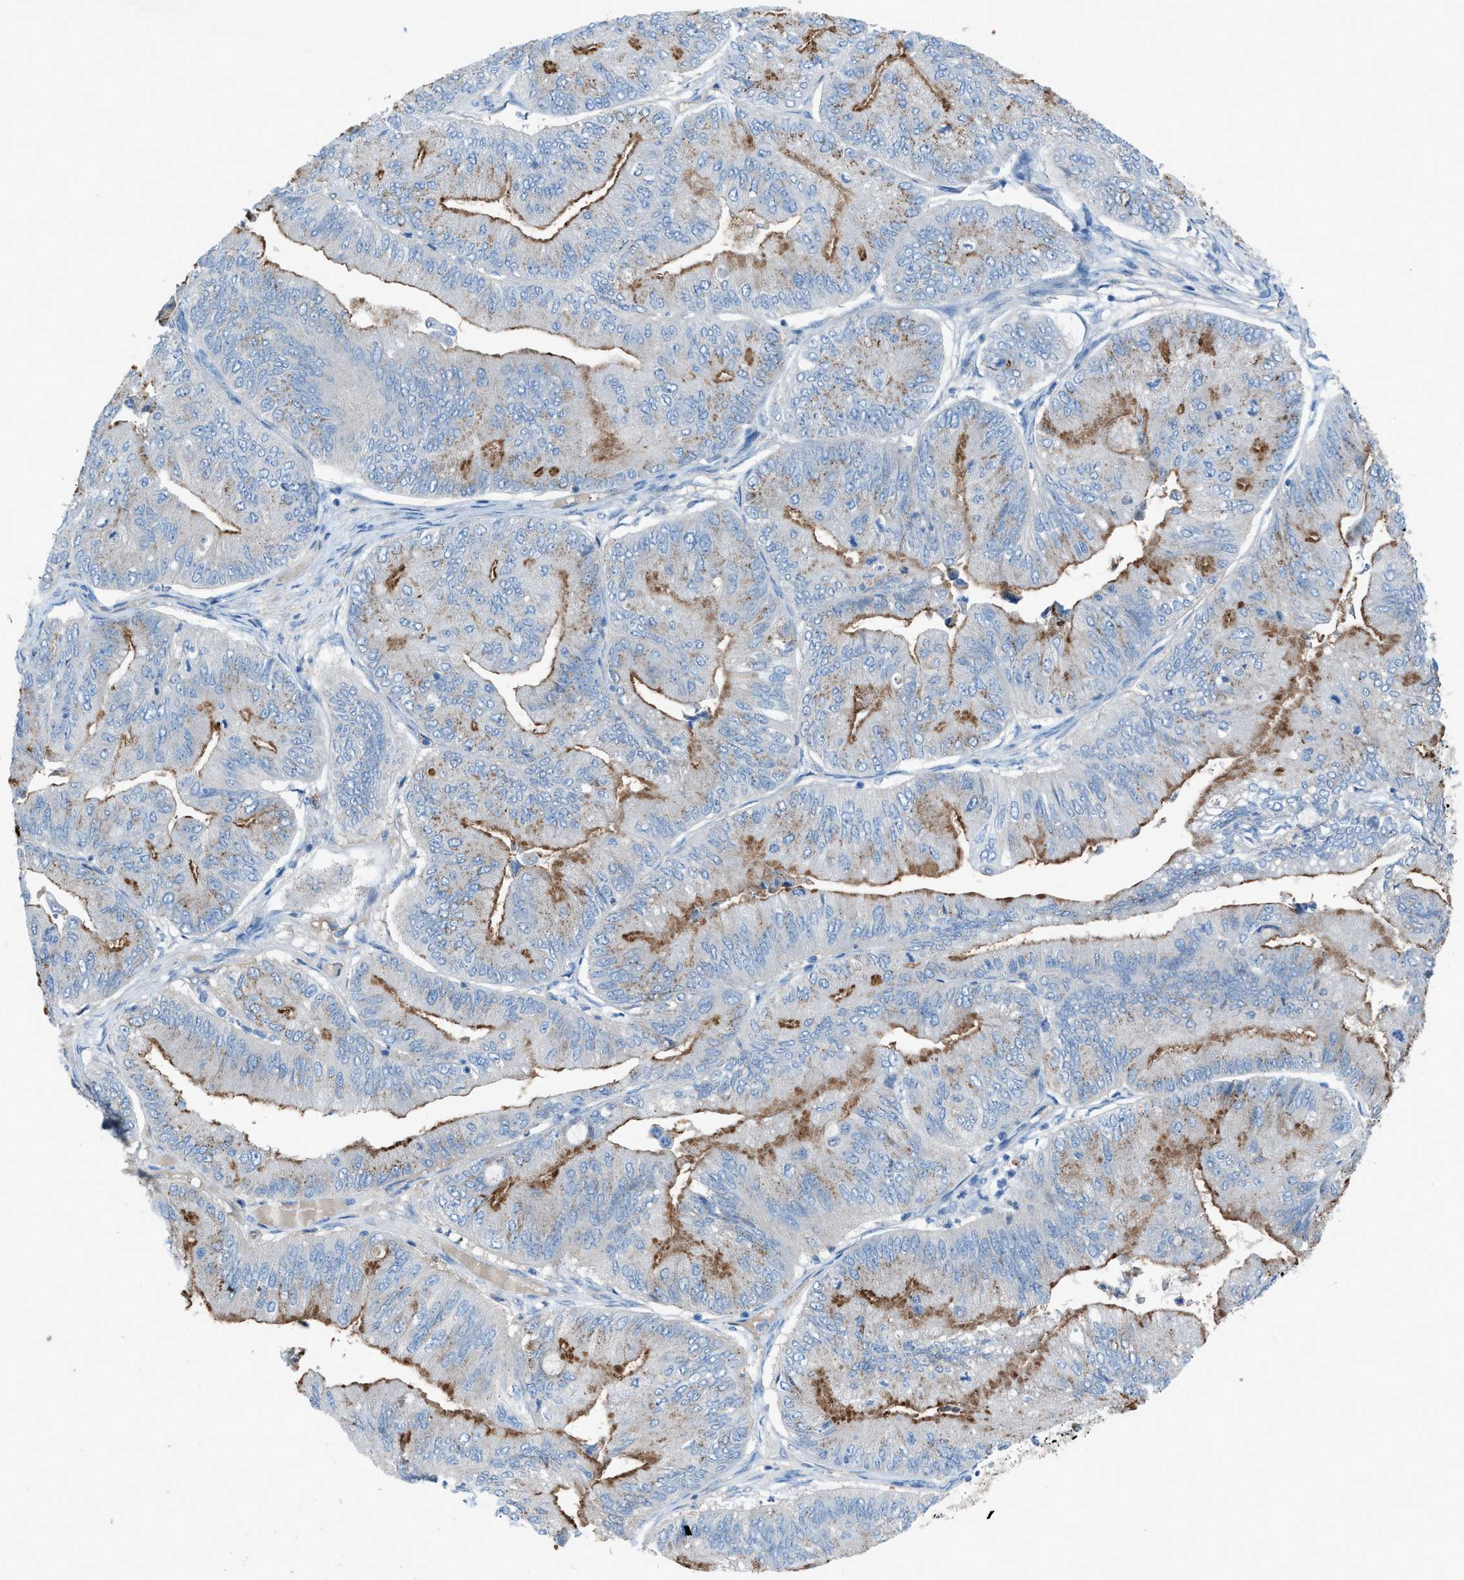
{"staining": {"intensity": "moderate", "quantity": ">75%", "location": "cytoplasmic/membranous"}, "tissue": "ovarian cancer", "cell_type": "Tumor cells", "image_type": "cancer", "snomed": [{"axis": "morphology", "description": "Cystadenocarcinoma, mucinous, NOS"}, {"axis": "topography", "description": "Ovary"}], "caption": "Human ovarian cancer (mucinous cystadenocarcinoma) stained for a protein (brown) exhibits moderate cytoplasmic/membranous positive expression in about >75% of tumor cells.", "gene": "C5AR2", "patient": {"sex": "female", "age": 61}}